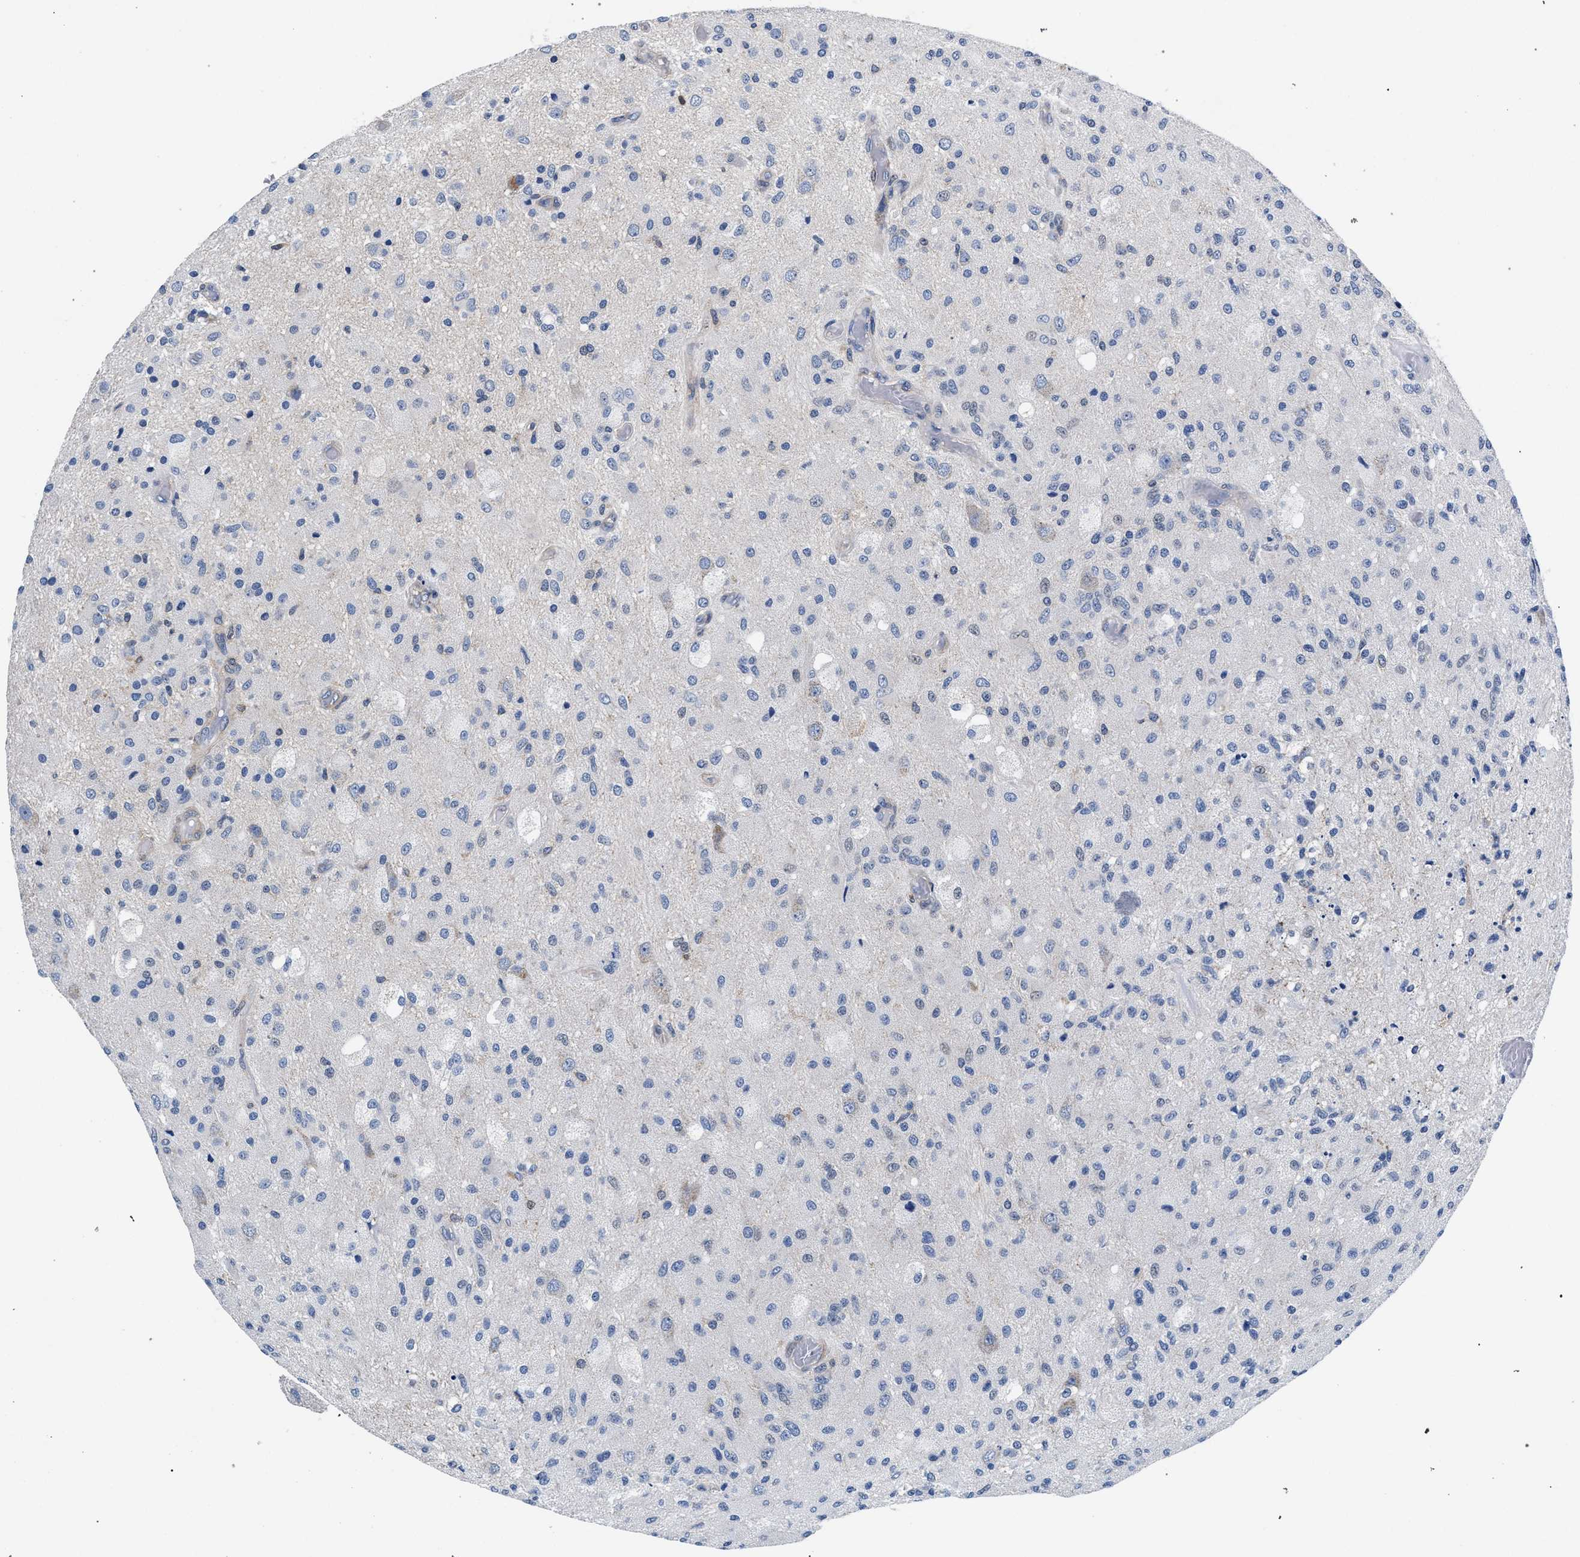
{"staining": {"intensity": "negative", "quantity": "none", "location": "none"}, "tissue": "glioma", "cell_type": "Tumor cells", "image_type": "cancer", "snomed": [{"axis": "morphology", "description": "Normal tissue, NOS"}, {"axis": "morphology", "description": "Glioma, malignant, High grade"}, {"axis": "topography", "description": "Cerebral cortex"}], "caption": "Malignant glioma (high-grade) stained for a protein using immunohistochemistry (IHC) shows no positivity tumor cells.", "gene": "LASP1", "patient": {"sex": "male", "age": 77}}